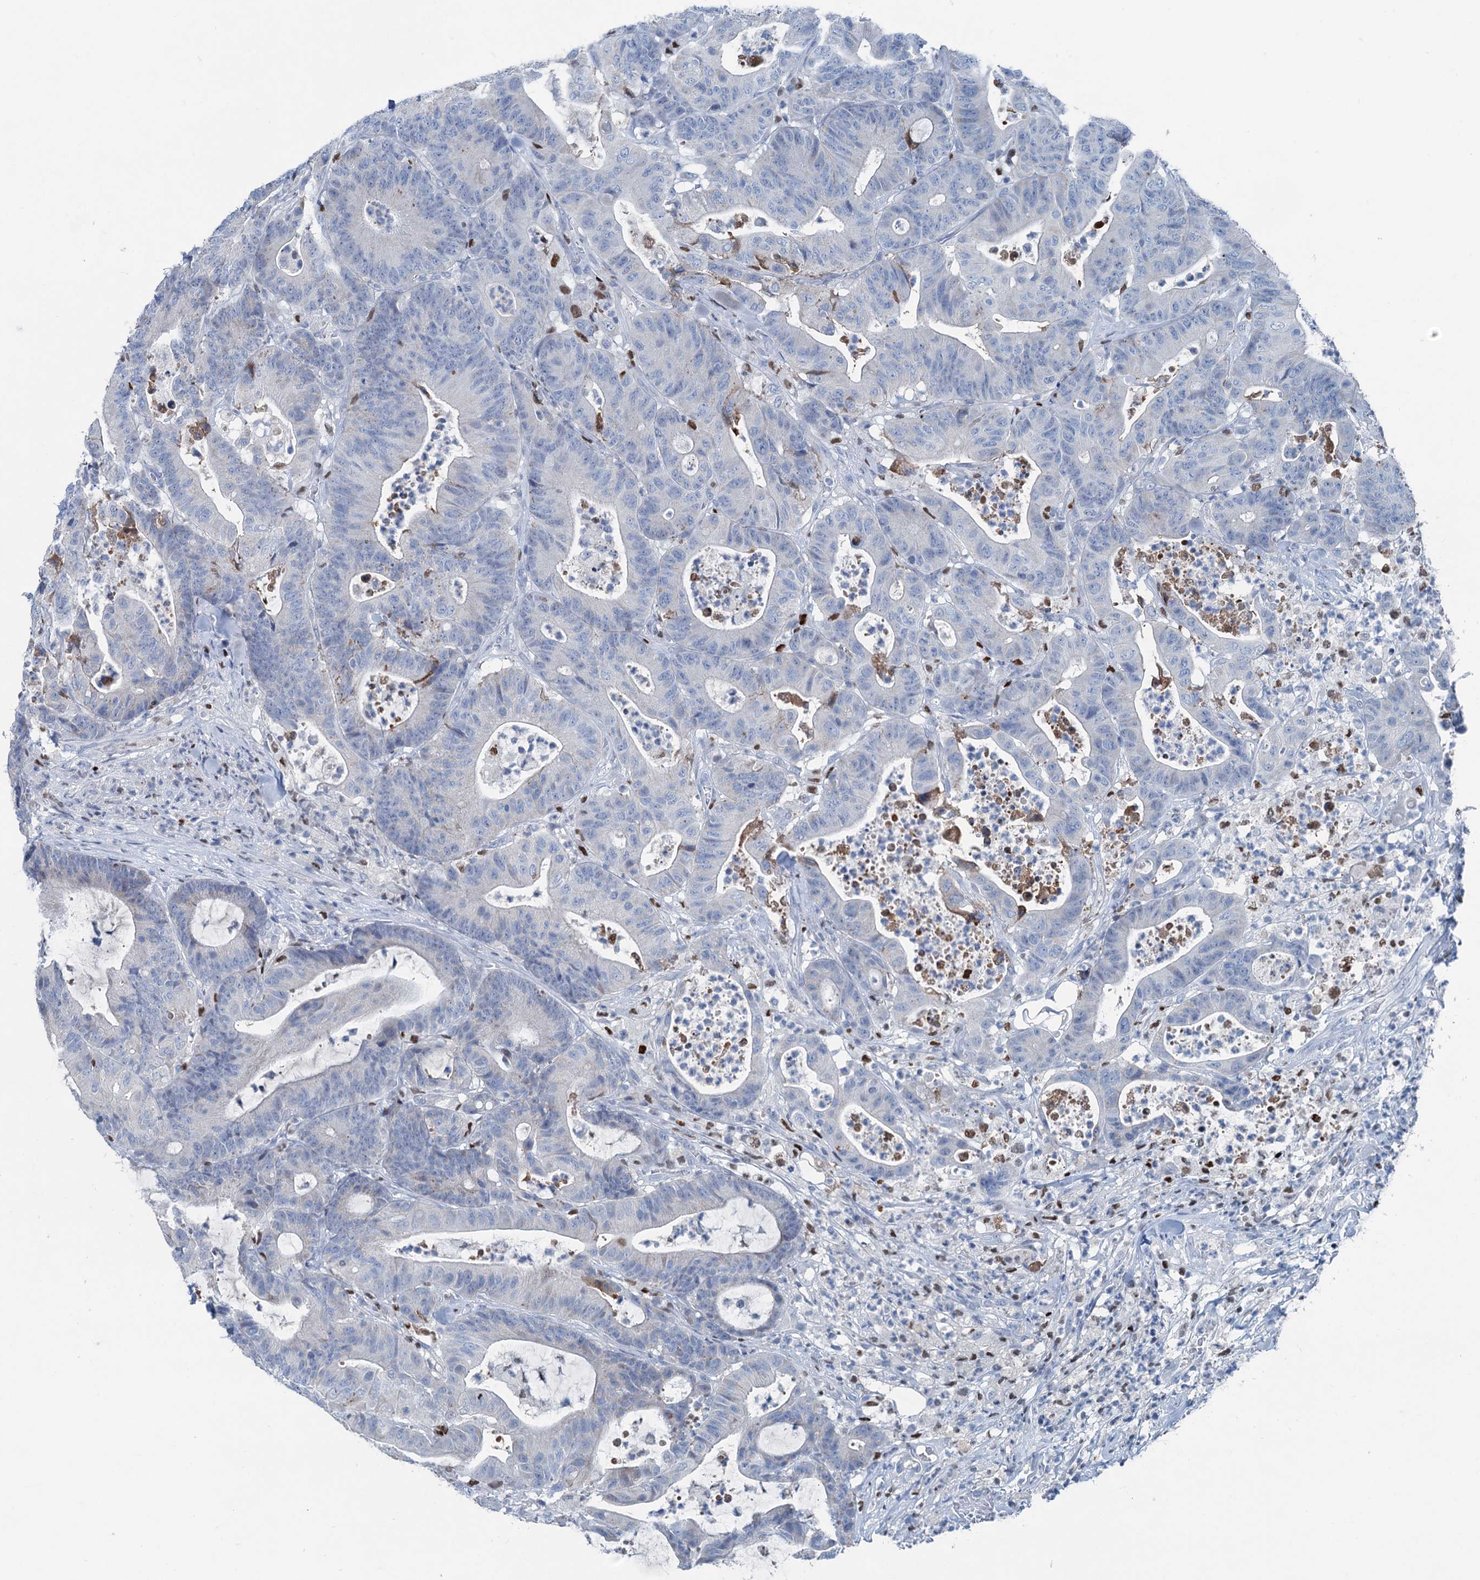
{"staining": {"intensity": "negative", "quantity": "none", "location": "none"}, "tissue": "colorectal cancer", "cell_type": "Tumor cells", "image_type": "cancer", "snomed": [{"axis": "morphology", "description": "Adenocarcinoma, NOS"}, {"axis": "topography", "description": "Colon"}], "caption": "This is an immunohistochemistry micrograph of colorectal adenocarcinoma. There is no expression in tumor cells.", "gene": "ELP4", "patient": {"sex": "female", "age": 84}}